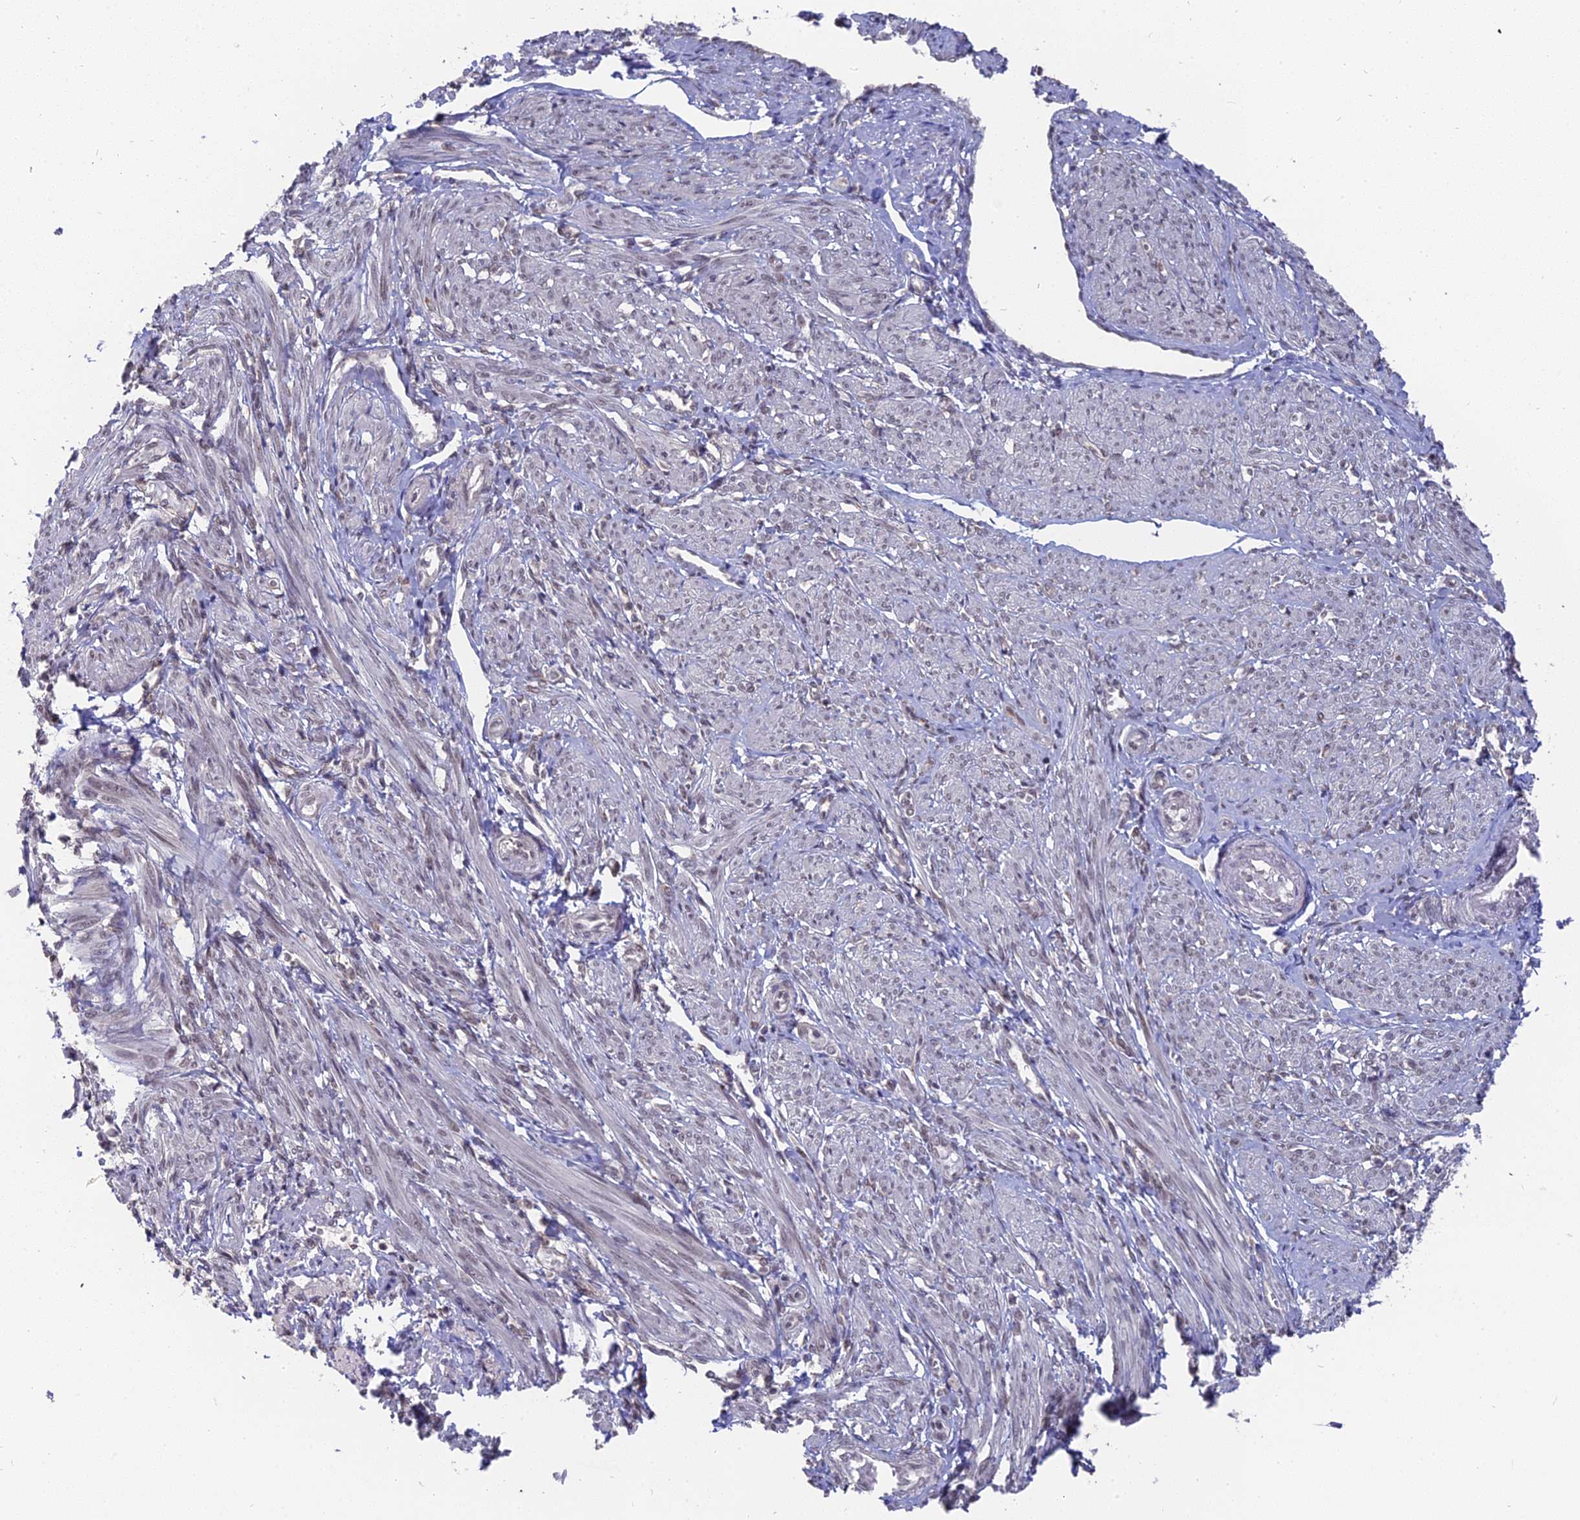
{"staining": {"intensity": "weak", "quantity": "25%-75%", "location": "nuclear"}, "tissue": "smooth muscle", "cell_type": "Smooth muscle cells", "image_type": "normal", "snomed": [{"axis": "morphology", "description": "Normal tissue, NOS"}, {"axis": "topography", "description": "Smooth muscle"}], "caption": "Immunohistochemical staining of unremarkable smooth muscle shows low levels of weak nuclear expression in about 25%-75% of smooth muscle cells.", "gene": "NR1H3", "patient": {"sex": "female", "age": 39}}